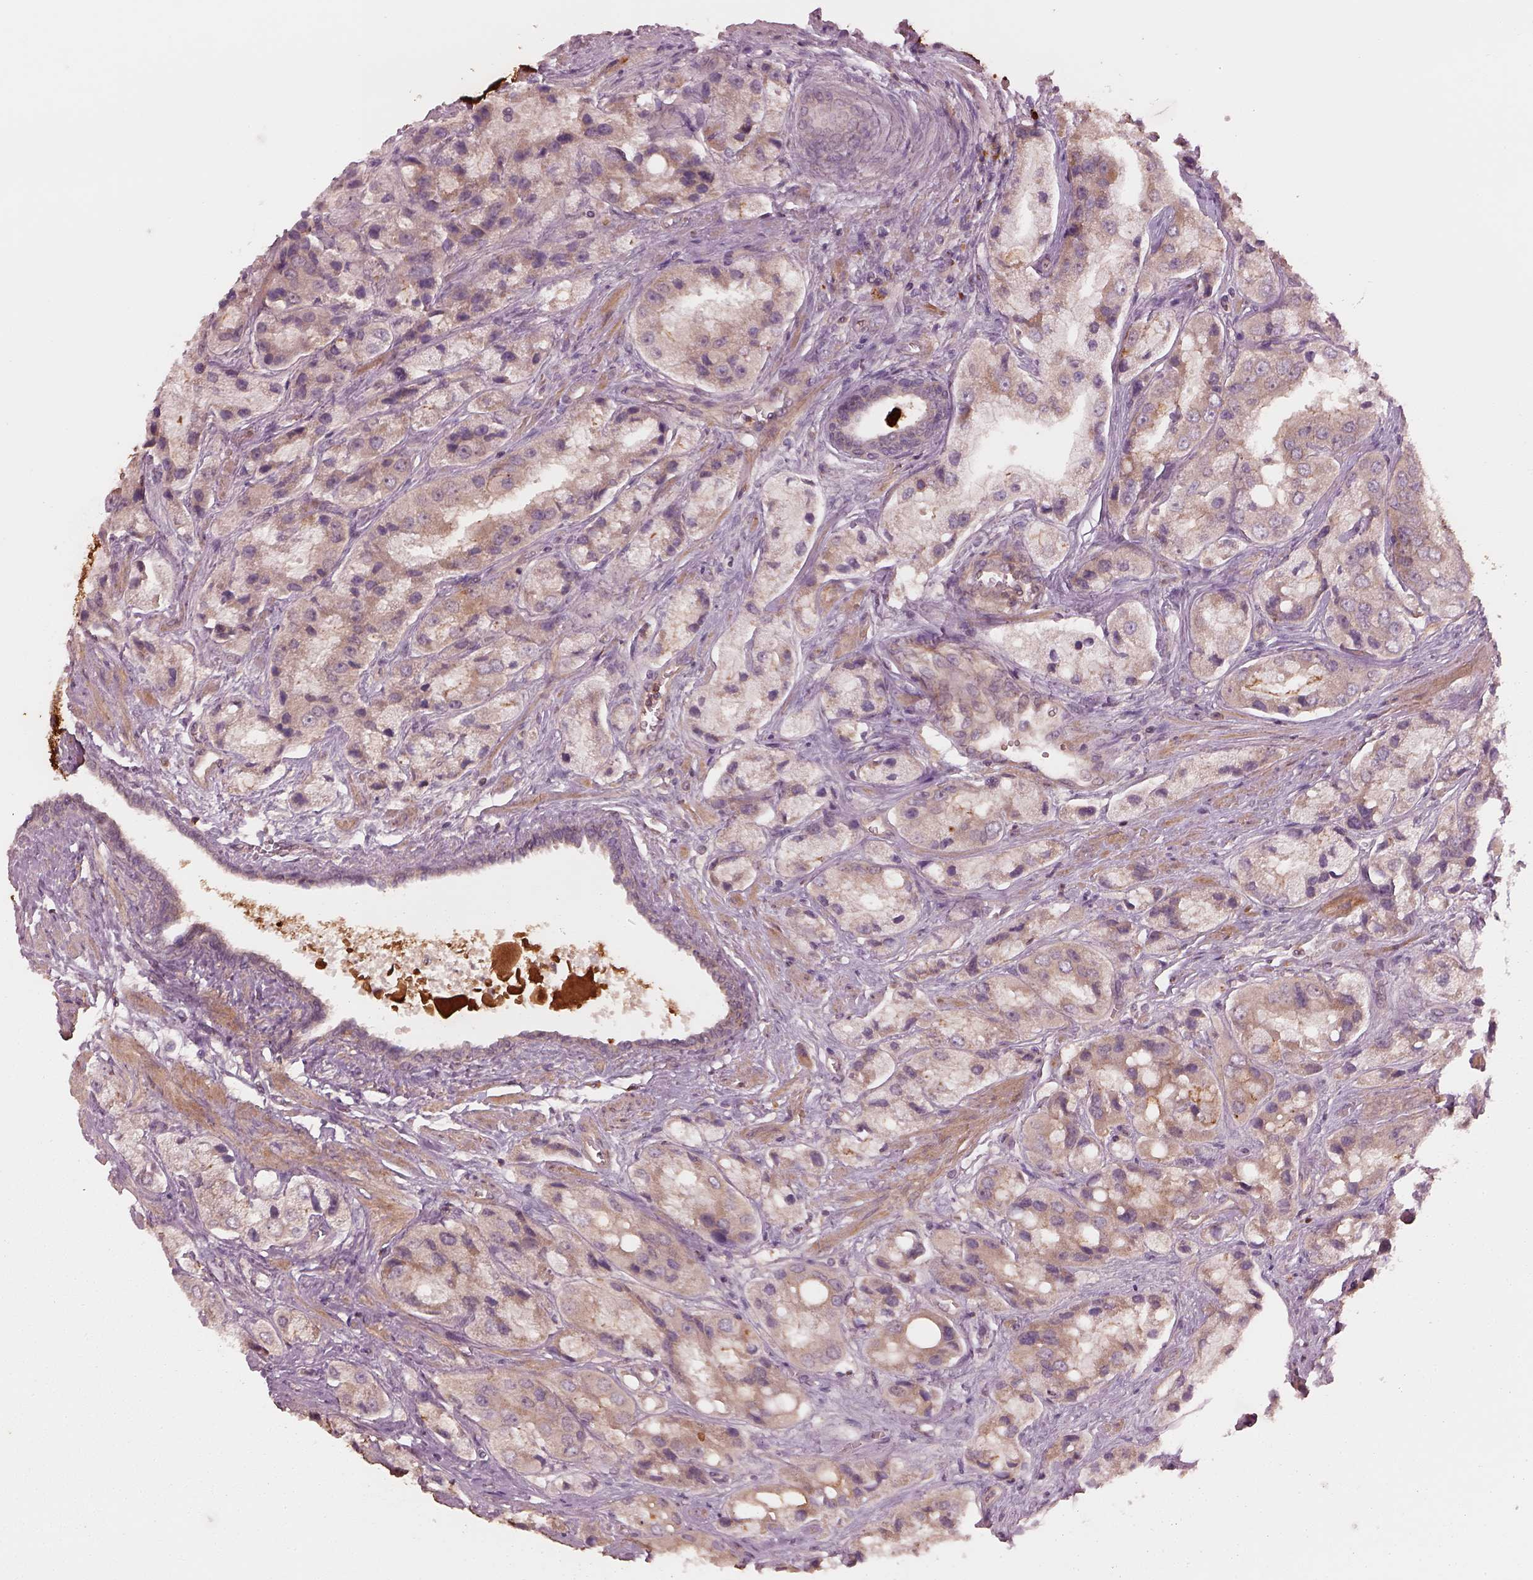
{"staining": {"intensity": "moderate", "quantity": "<25%", "location": "cytoplasmic/membranous"}, "tissue": "prostate cancer", "cell_type": "Tumor cells", "image_type": "cancer", "snomed": [{"axis": "morphology", "description": "Adenocarcinoma, Low grade"}, {"axis": "topography", "description": "Prostate"}], "caption": "Protein analysis of prostate cancer (adenocarcinoma (low-grade)) tissue exhibits moderate cytoplasmic/membranous positivity in approximately <25% of tumor cells. Using DAB (brown) and hematoxylin (blue) stains, captured at high magnification using brightfield microscopy.", "gene": "FAM107B", "patient": {"sex": "male", "age": 69}}